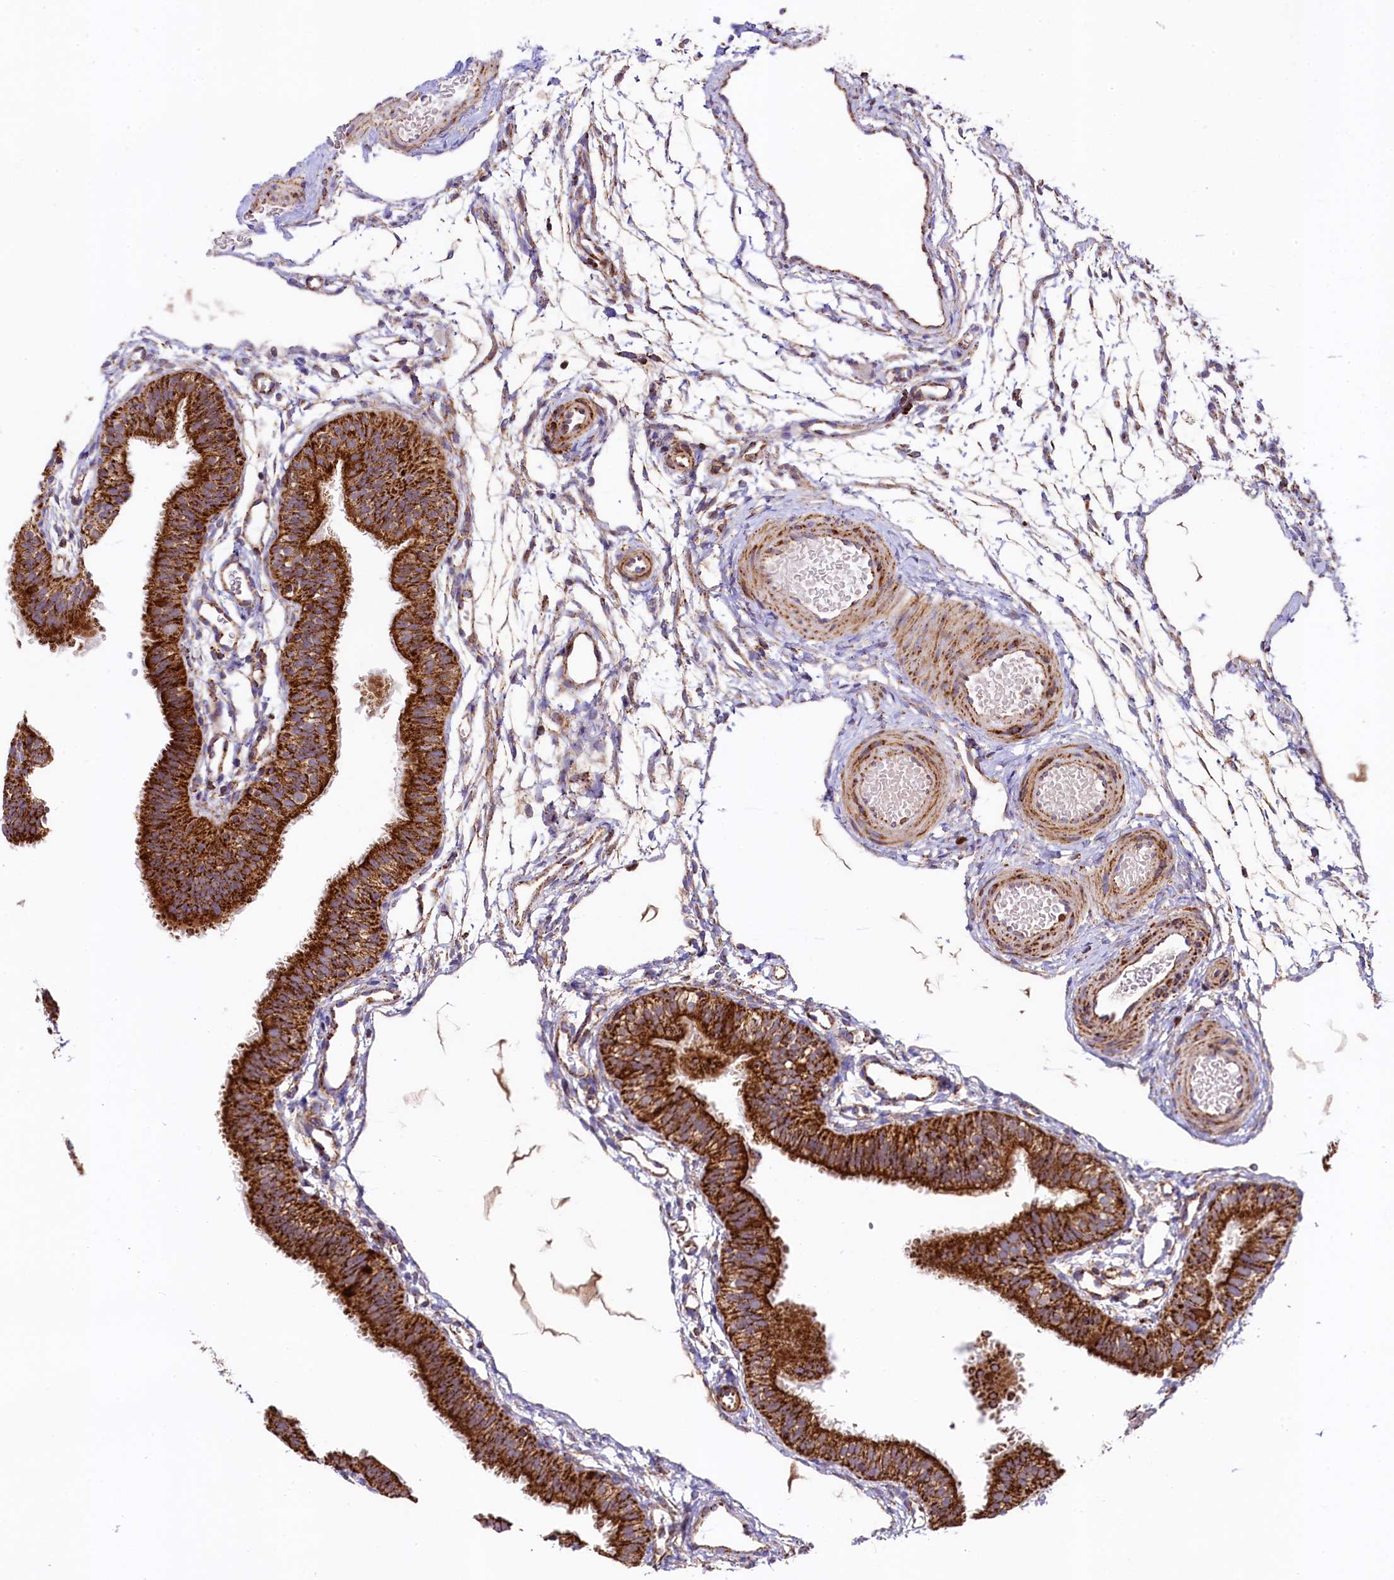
{"staining": {"intensity": "strong", "quantity": ">75%", "location": "cytoplasmic/membranous"}, "tissue": "fallopian tube", "cell_type": "Glandular cells", "image_type": "normal", "snomed": [{"axis": "morphology", "description": "Normal tissue, NOS"}, {"axis": "topography", "description": "Fallopian tube"}], "caption": "Protein expression analysis of benign human fallopian tube reveals strong cytoplasmic/membranous staining in about >75% of glandular cells. (Stains: DAB in brown, nuclei in blue, Microscopy: brightfield microscopy at high magnification).", "gene": "CLYBL", "patient": {"sex": "female", "age": 35}}